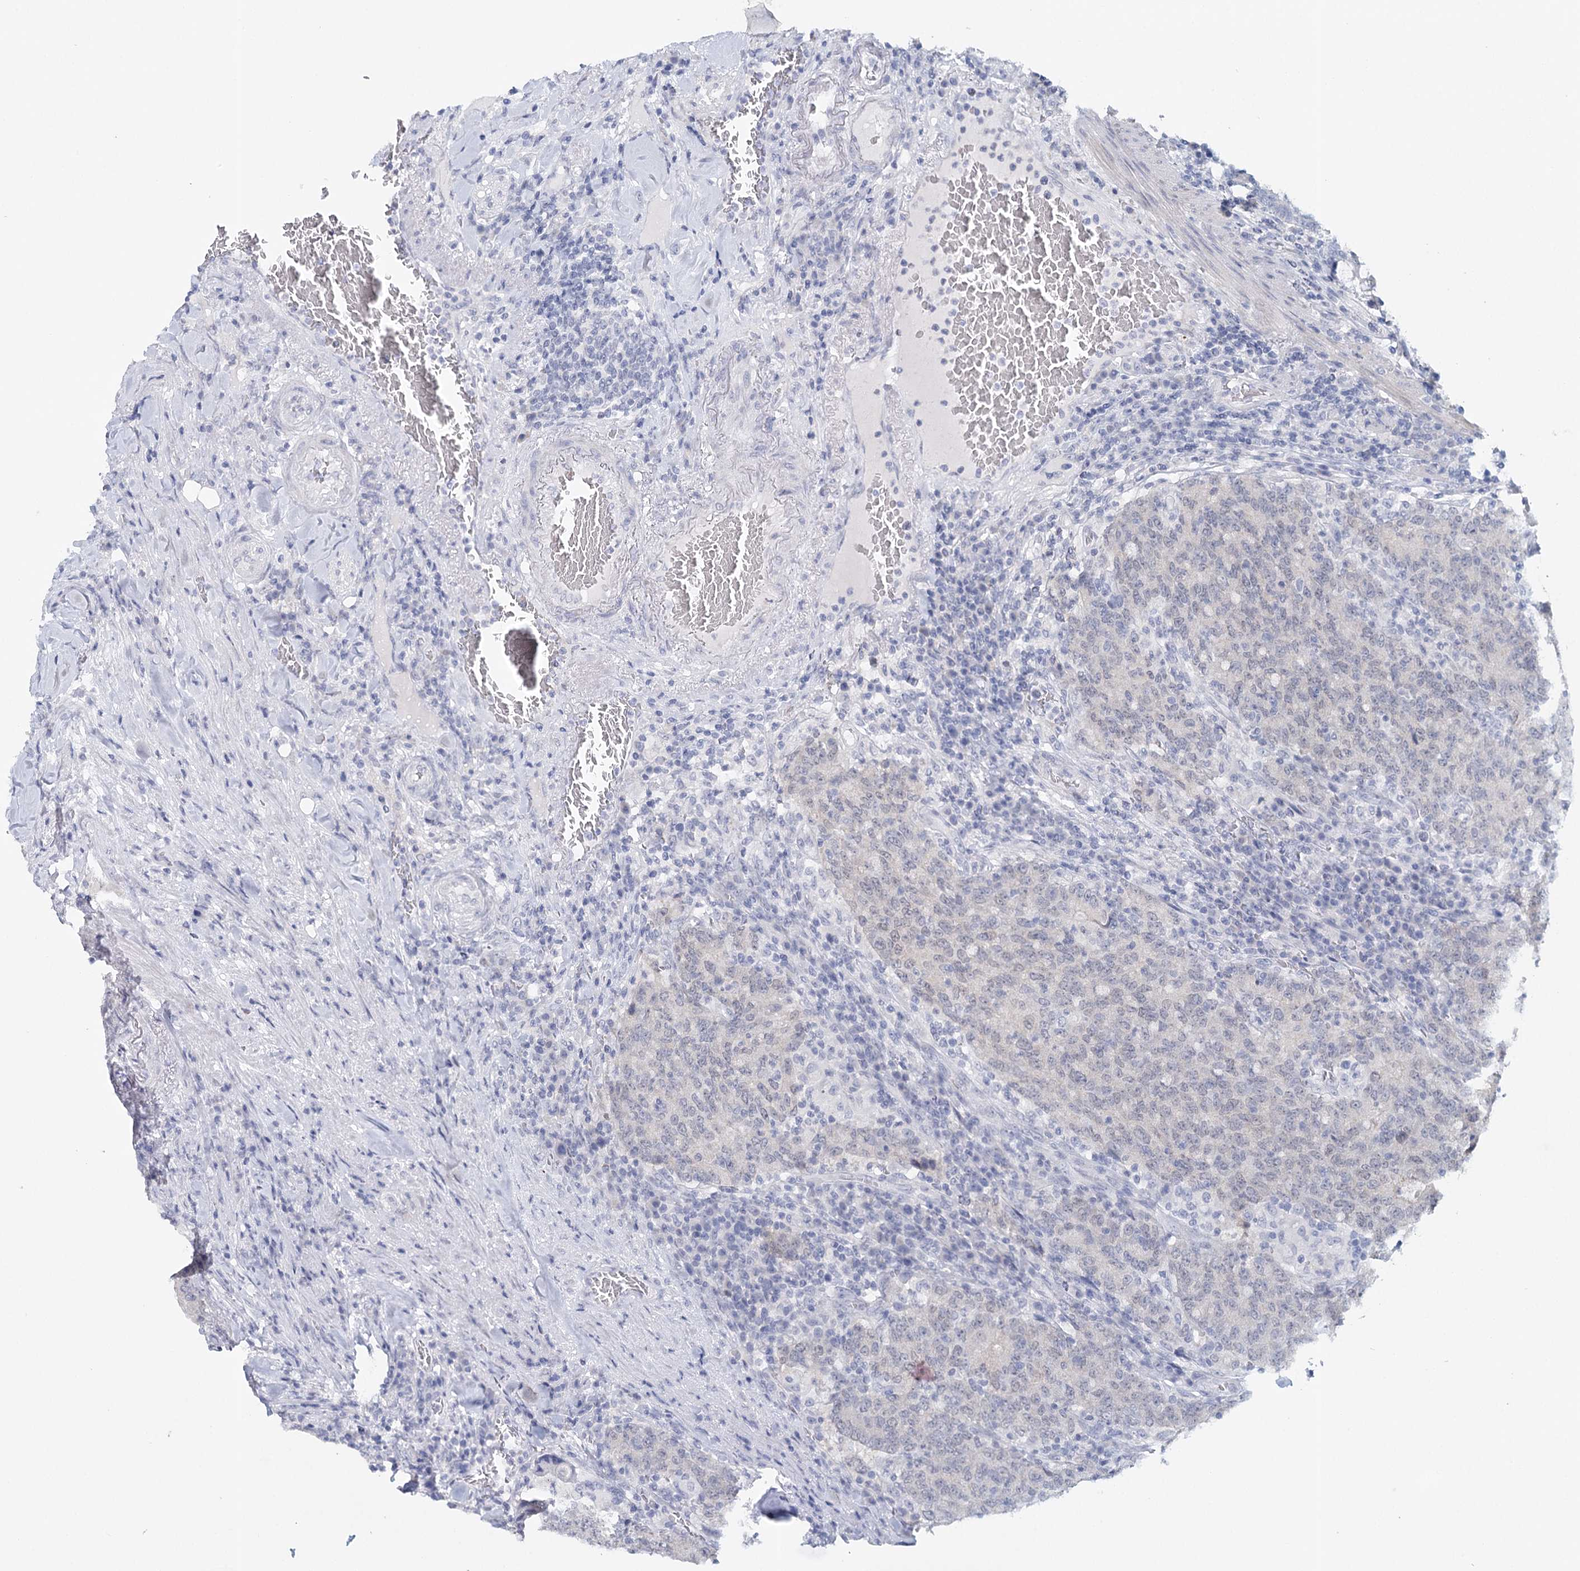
{"staining": {"intensity": "negative", "quantity": "none", "location": "none"}, "tissue": "colorectal cancer", "cell_type": "Tumor cells", "image_type": "cancer", "snomed": [{"axis": "morphology", "description": "Normal tissue, NOS"}, {"axis": "morphology", "description": "Adenocarcinoma, NOS"}, {"axis": "topography", "description": "Colon"}], "caption": "Immunohistochemistry (IHC) histopathology image of neoplastic tissue: human colorectal cancer (adenocarcinoma) stained with DAB (3,3'-diaminobenzidine) shows no significant protein staining in tumor cells.", "gene": "HSPA4L", "patient": {"sex": "female", "age": 75}}